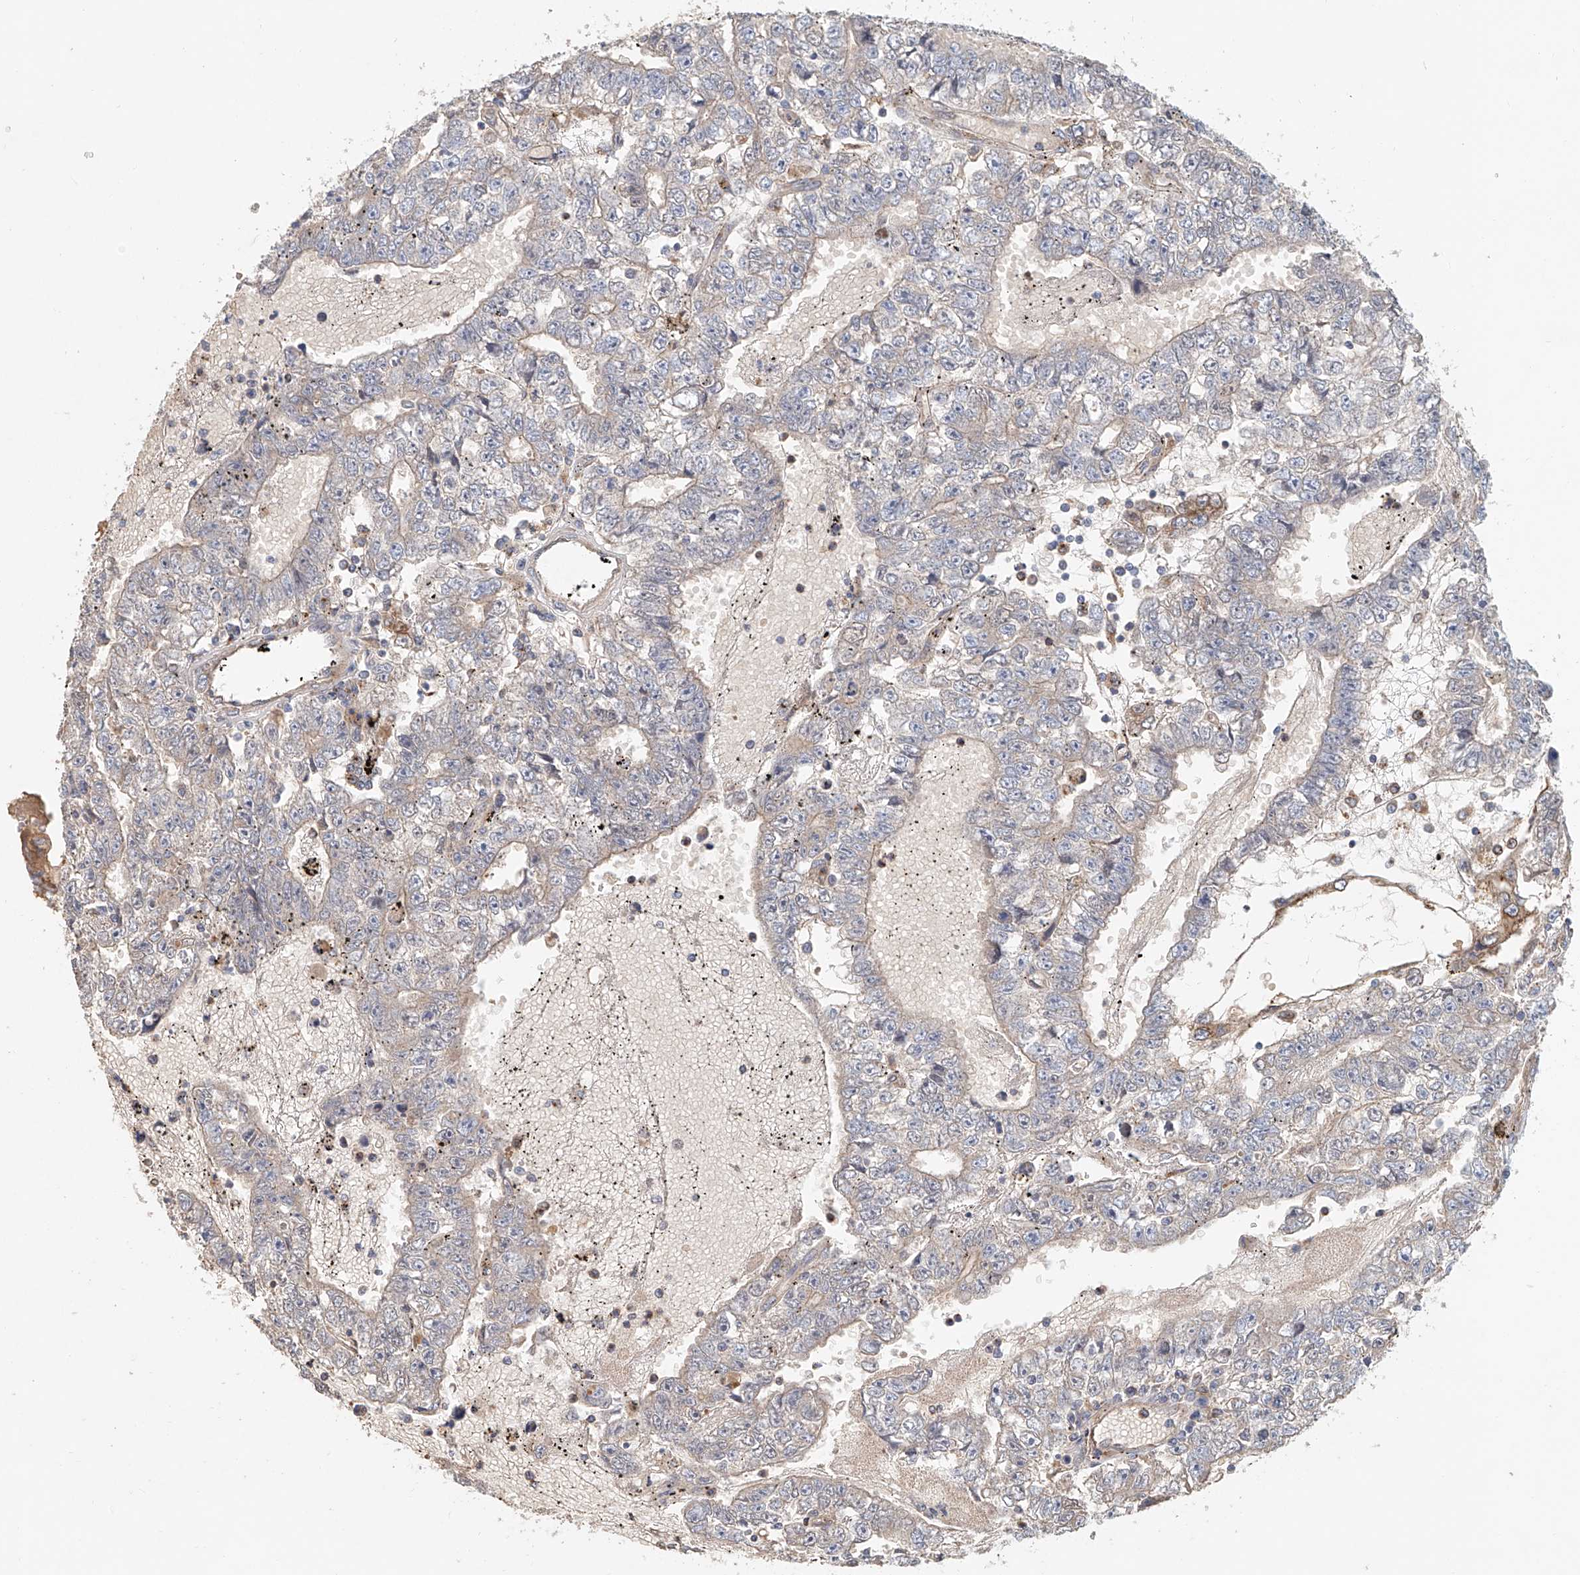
{"staining": {"intensity": "negative", "quantity": "none", "location": "none"}, "tissue": "testis cancer", "cell_type": "Tumor cells", "image_type": "cancer", "snomed": [{"axis": "morphology", "description": "Carcinoma, Embryonal, NOS"}, {"axis": "topography", "description": "Testis"}], "caption": "This is a histopathology image of IHC staining of testis cancer (embryonal carcinoma), which shows no expression in tumor cells.", "gene": "HGSNAT", "patient": {"sex": "male", "age": 25}}